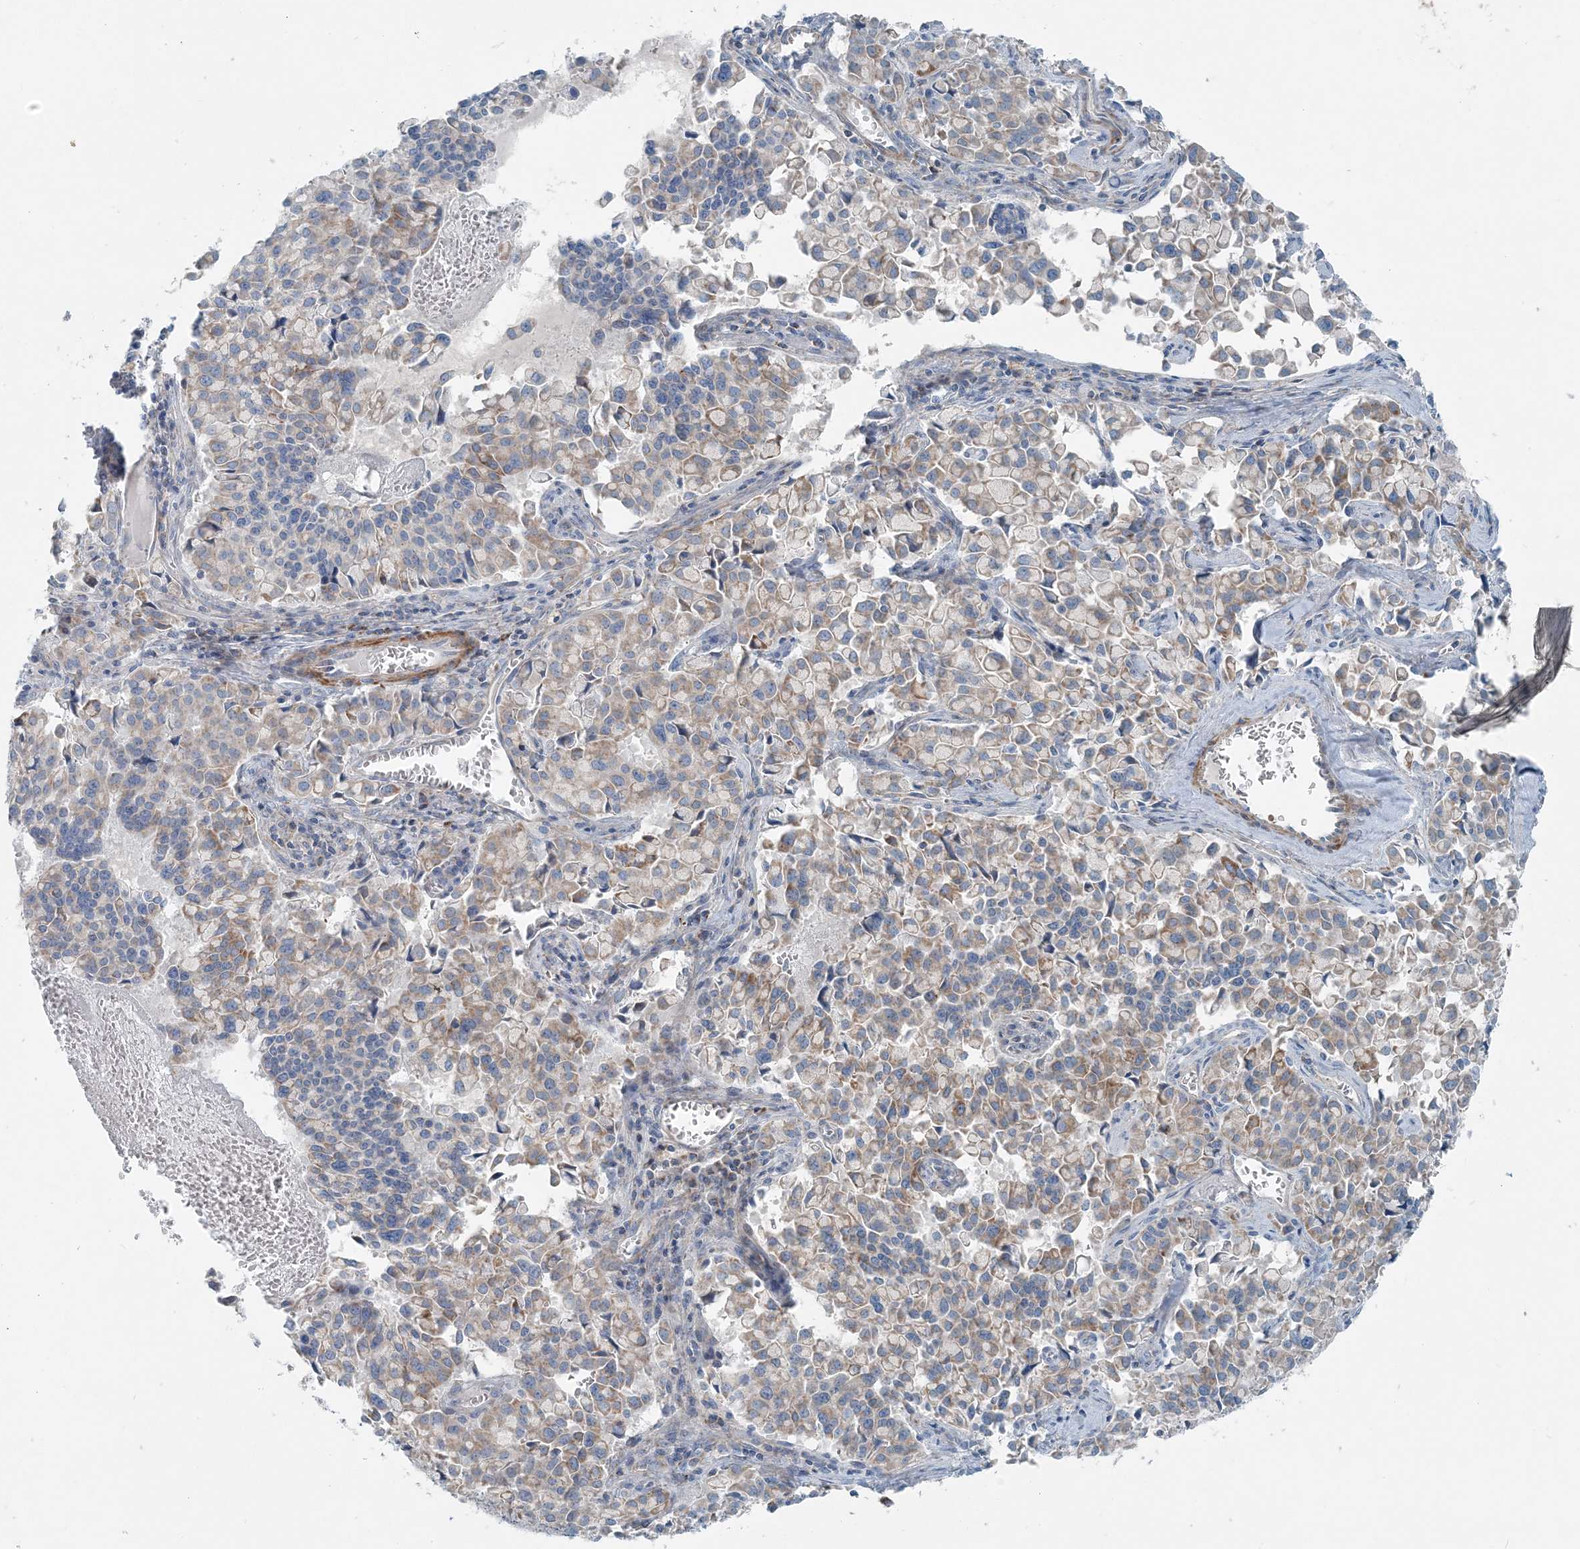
{"staining": {"intensity": "weak", "quantity": "<25%", "location": "cytoplasmic/membranous"}, "tissue": "pancreatic cancer", "cell_type": "Tumor cells", "image_type": "cancer", "snomed": [{"axis": "morphology", "description": "Adenocarcinoma, NOS"}, {"axis": "topography", "description": "Pancreas"}], "caption": "Micrograph shows no significant protein staining in tumor cells of pancreatic cancer. (Brightfield microscopy of DAB (3,3'-diaminobenzidine) immunohistochemistry (IHC) at high magnification).", "gene": "INTU", "patient": {"sex": "male", "age": 65}}